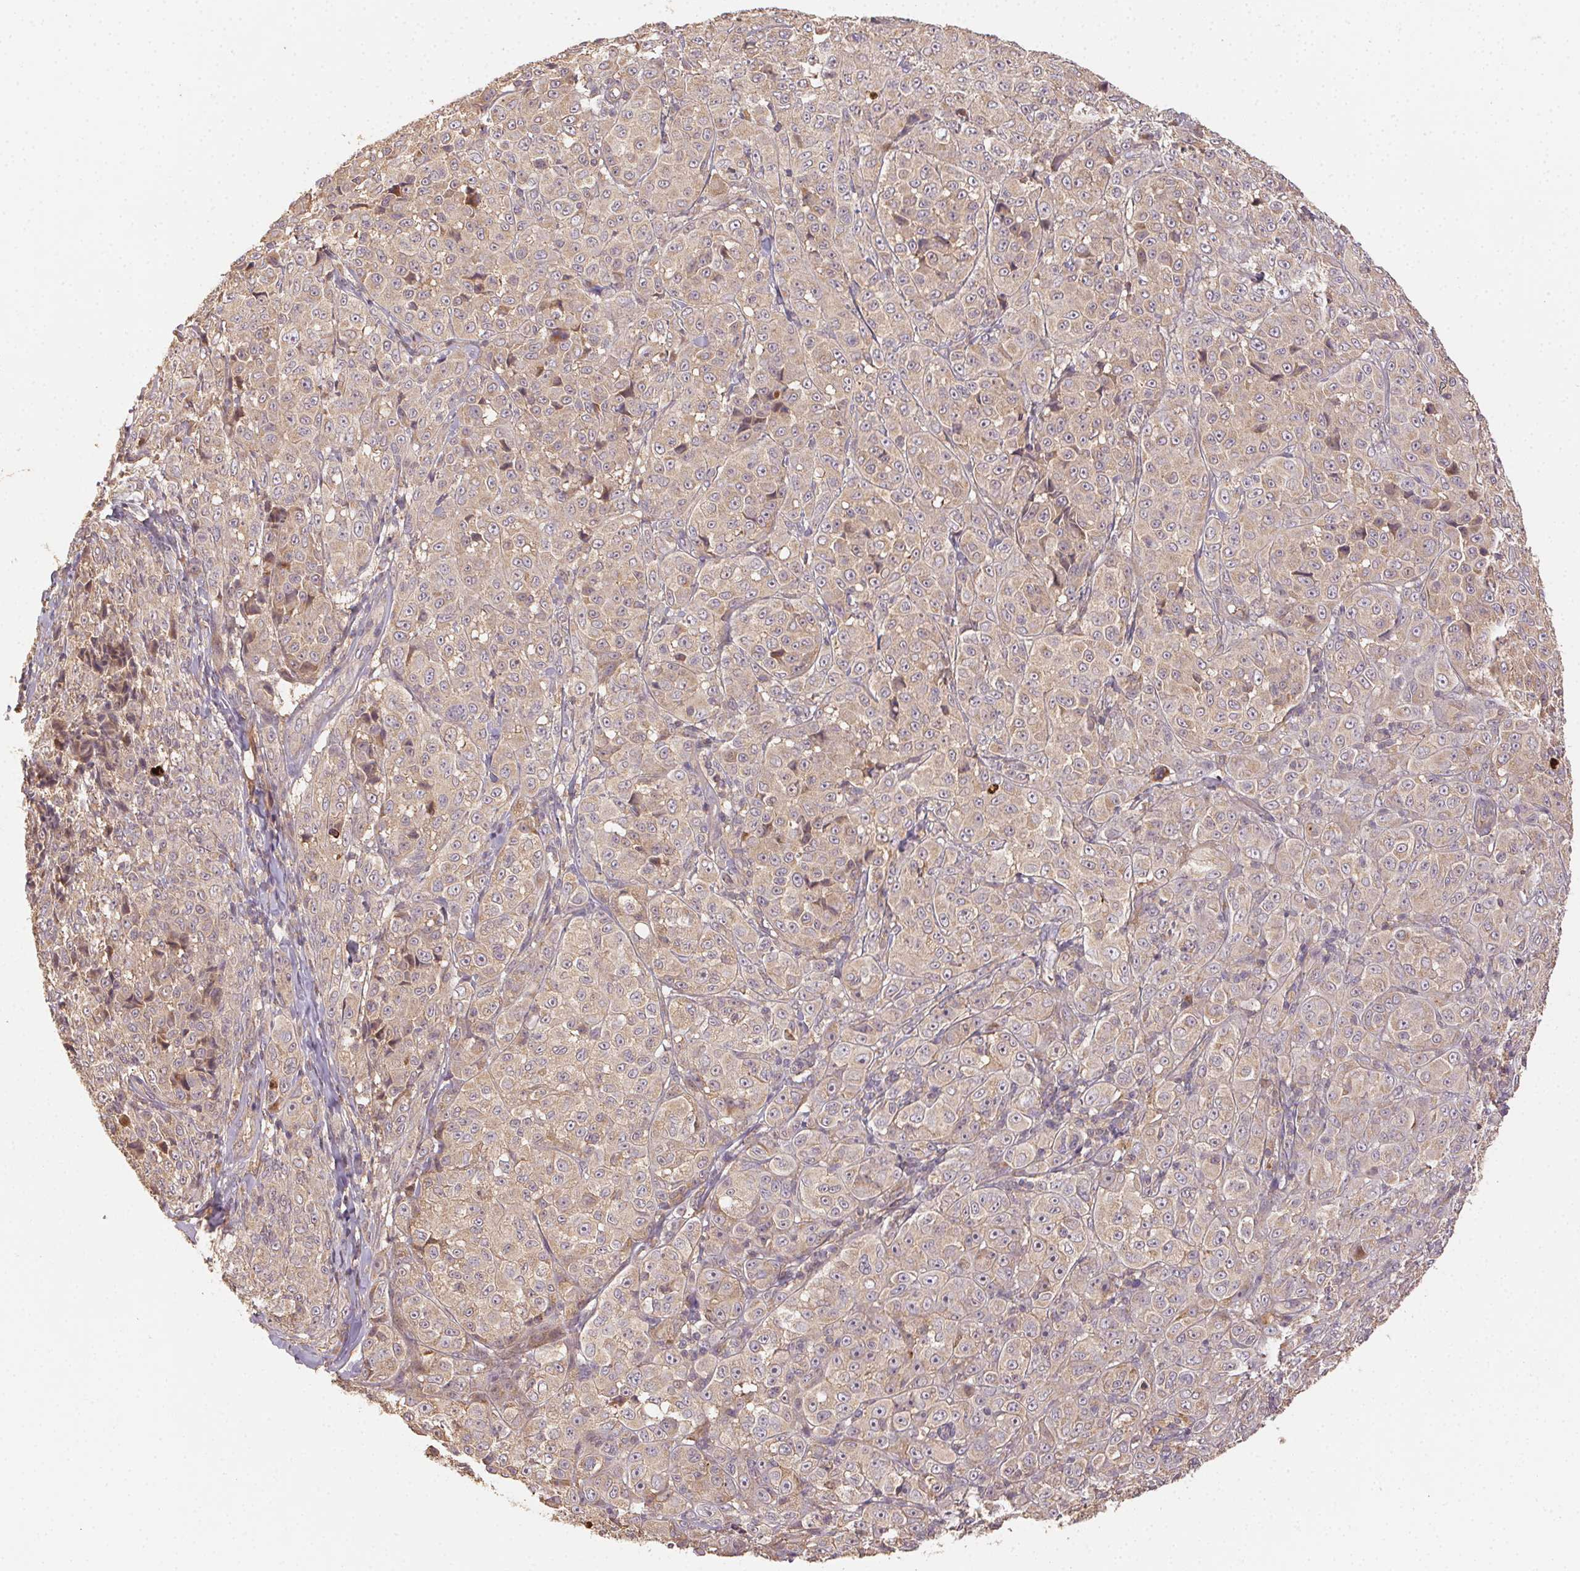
{"staining": {"intensity": "weak", "quantity": "25%-75%", "location": "cytoplasmic/membranous"}, "tissue": "melanoma", "cell_type": "Tumor cells", "image_type": "cancer", "snomed": [{"axis": "morphology", "description": "Malignant melanoma, NOS"}, {"axis": "topography", "description": "Skin"}], "caption": "Malignant melanoma was stained to show a protein in brown. There is low levels of weak cytoplasmic/membranous positivity in approximately 25%-75% of tumor cells.", "gene": "RALA", "patient": {"sex": "male", "age": 89}}